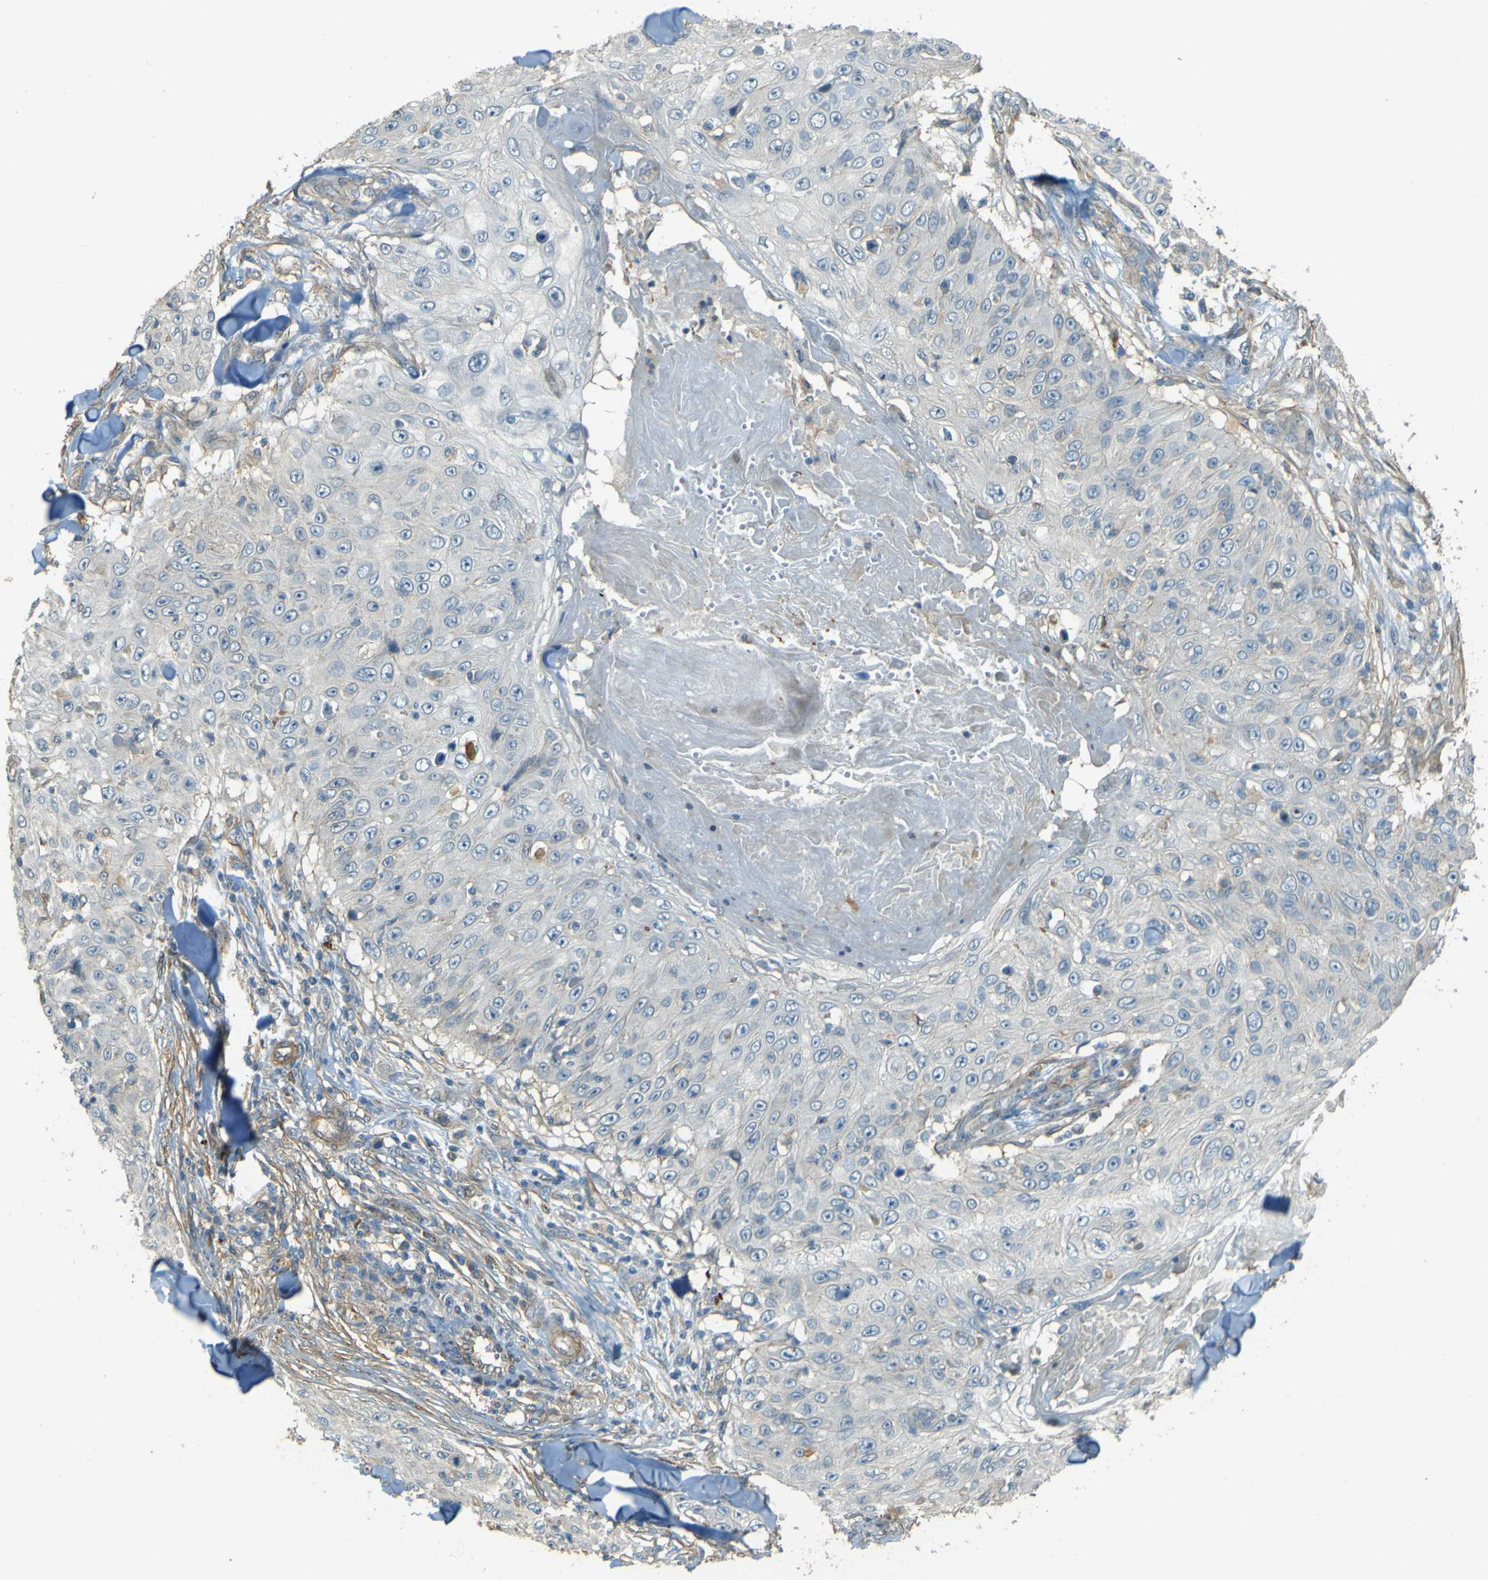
{"staining": {"intensity": "negative", "quantity": "none", "location": "none"}, "tissue": "skin cancer", "cell_type": "Tumor cells", "image_type": "cancer", "snomed": [{"axis": "morphology", "description": "Squamous cell carcinoma, NOS"}, {"axis": "topography", "description": "Skin"}], "caption": "Immunohistochemical staining of skin cancer (squamous cell carcinoma) displays no significant positivity in tumor cells.", "gene": "NEXN", "patient": {"sex": "male", "age": 86}}